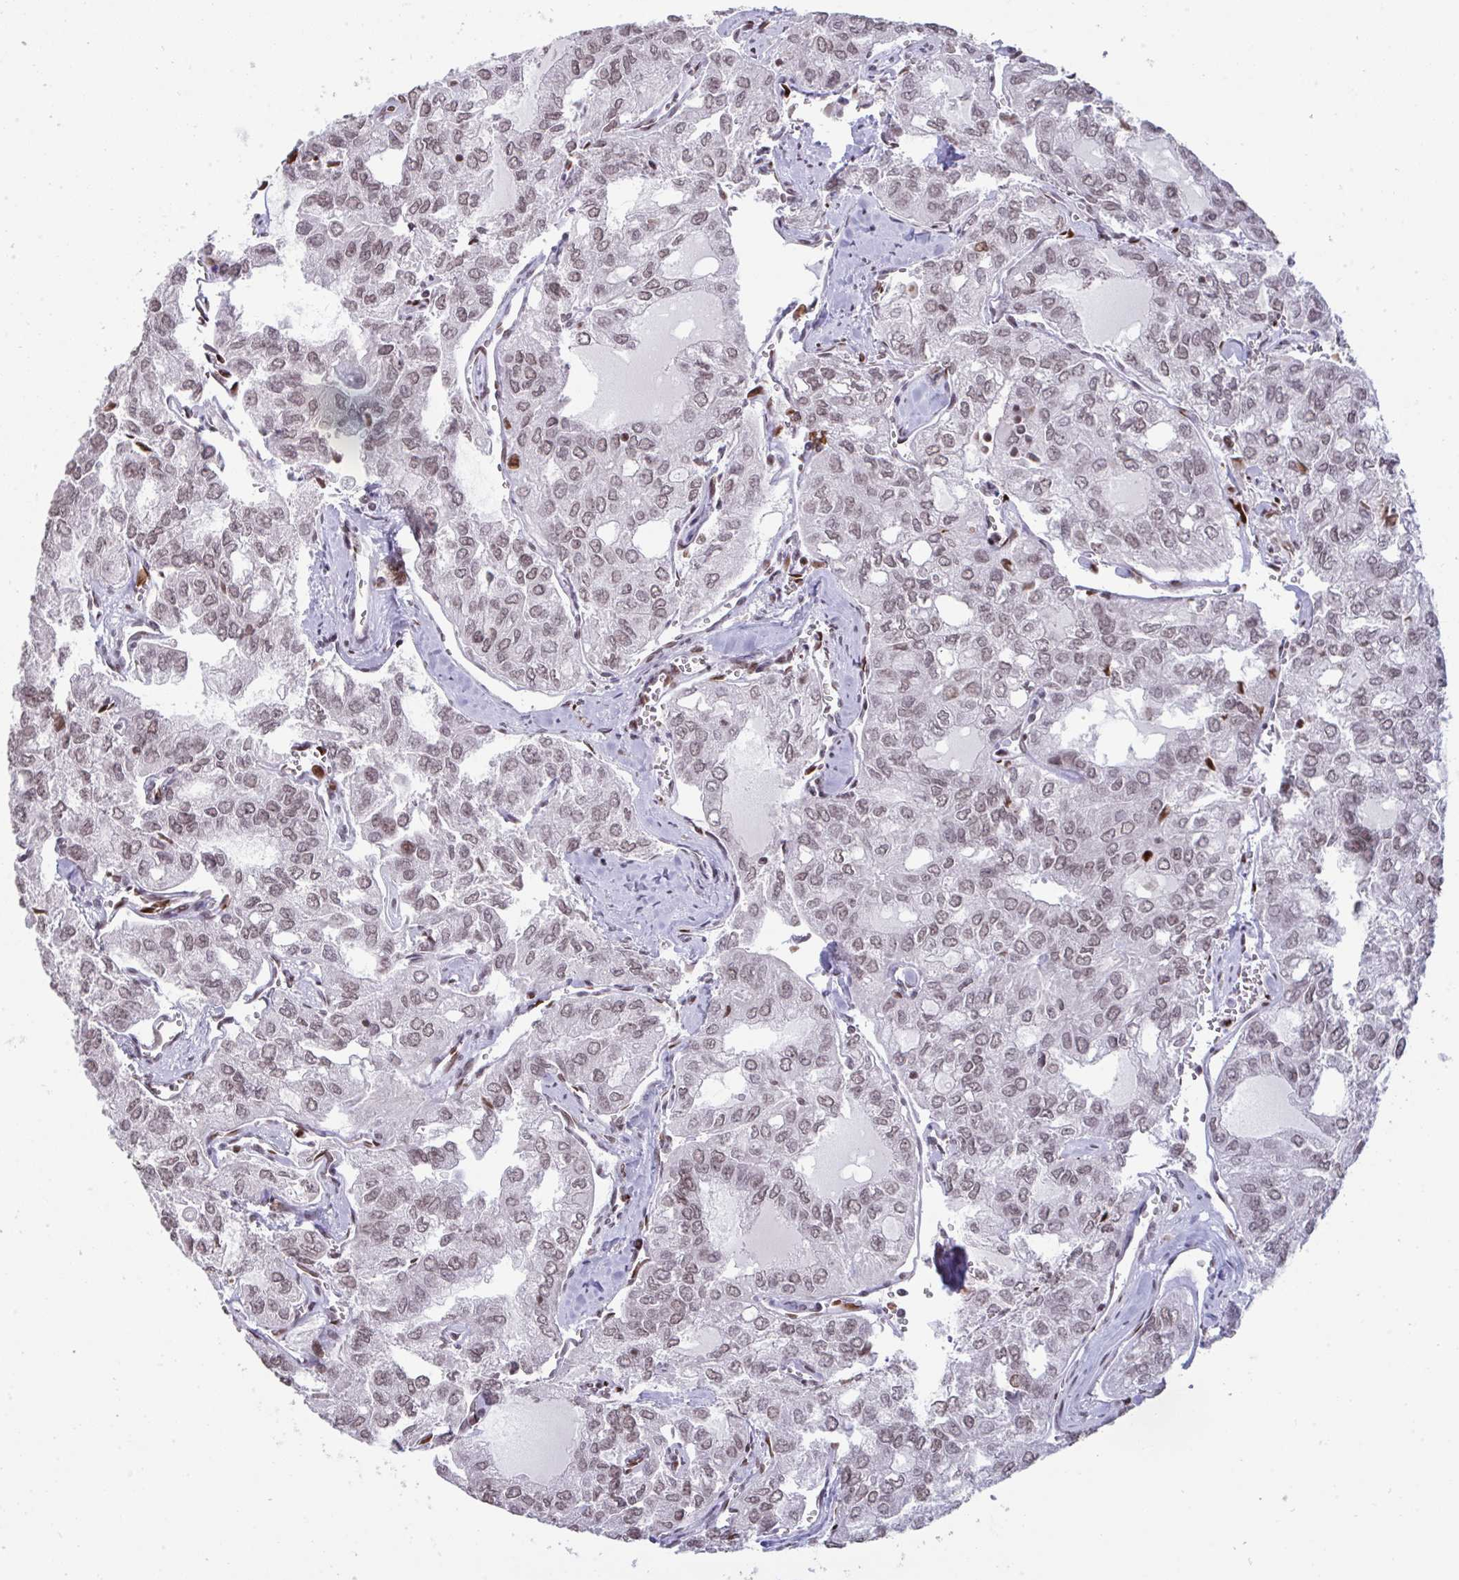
{"staining": {"intensity": "weak", "quantity": "25%-75%", "location": "nuclear"}, "tissue": "thyroid cancer", "cell_type": "Tumor cells", "image_type": "cancer", "snomed": [{"axis": "morphology", "description": "Follicular adenoma carcinoma, NOS"}, {"axis": "topography", "description": "Thyroid gland"}], "caption": "About 25%-75% of tumor cells in thyroid cancer (follicular adenoma carcinoma) exhibit weak nuclear protein expression as visualized by brown immunohistochemical staining.", "gene": "NIP7", "patient": {"sex": "male", "age": 75}}